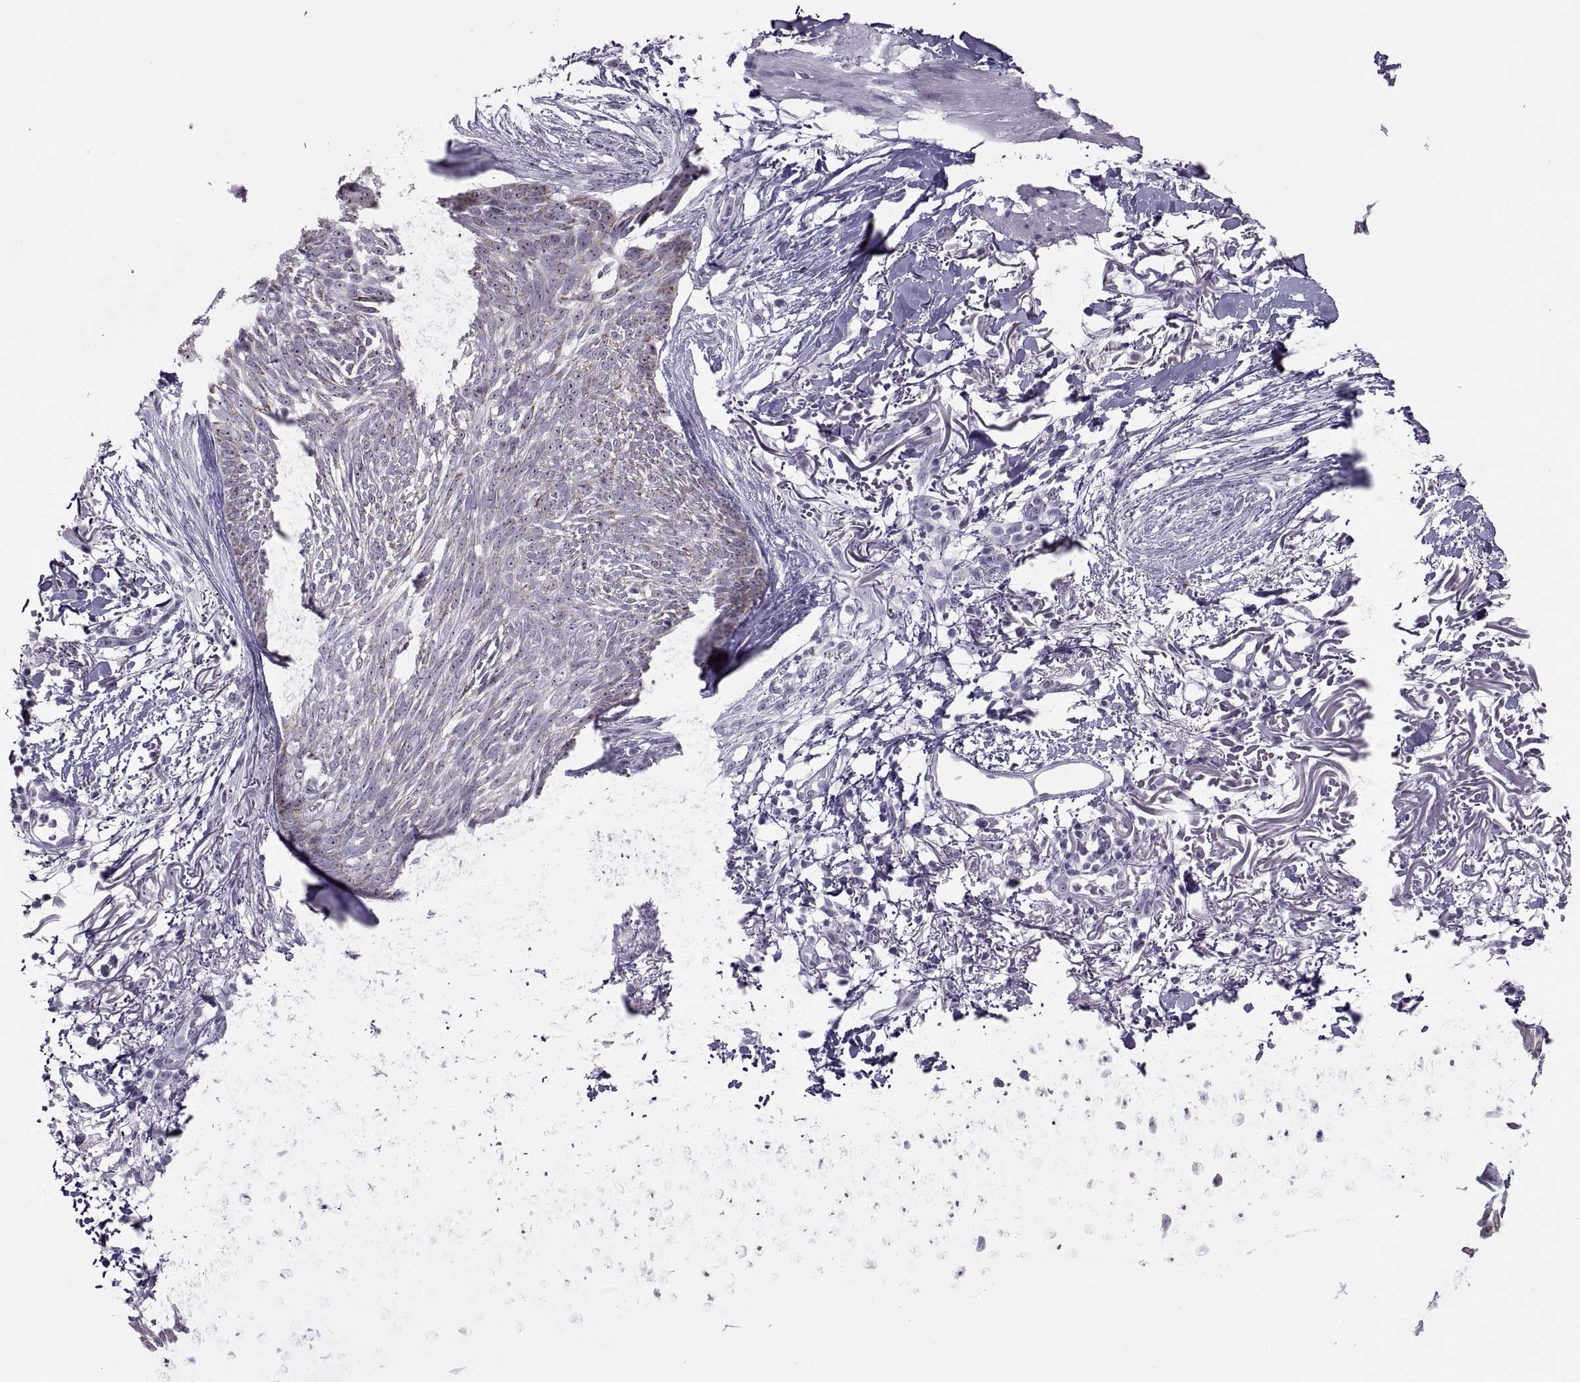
{"staining": {"intensity": "weak", "quantity": "<25%", "location": "cytoplasmic/membranous"}, "tissue": "skin cancer", "cell_type": "Tumor cells", "image_type": "cancer", "snomed": [{"axis": "morphology", "description": "Normal tissue, NOS"}, {"axis": "morphology", "description": "Basal cell carcinoma"}, {"axis": "topography", "description": "Skin"}], "caption": "This photomicrograph is of basal cell carcinoma (skin) stained with immunohistochemistry to label a protein in brown with the nuclei are counter-stained blue. There is no positivity in tumor cells.", "gene": "ASIC2", "patient": {"sex": "male", "age": 84}}